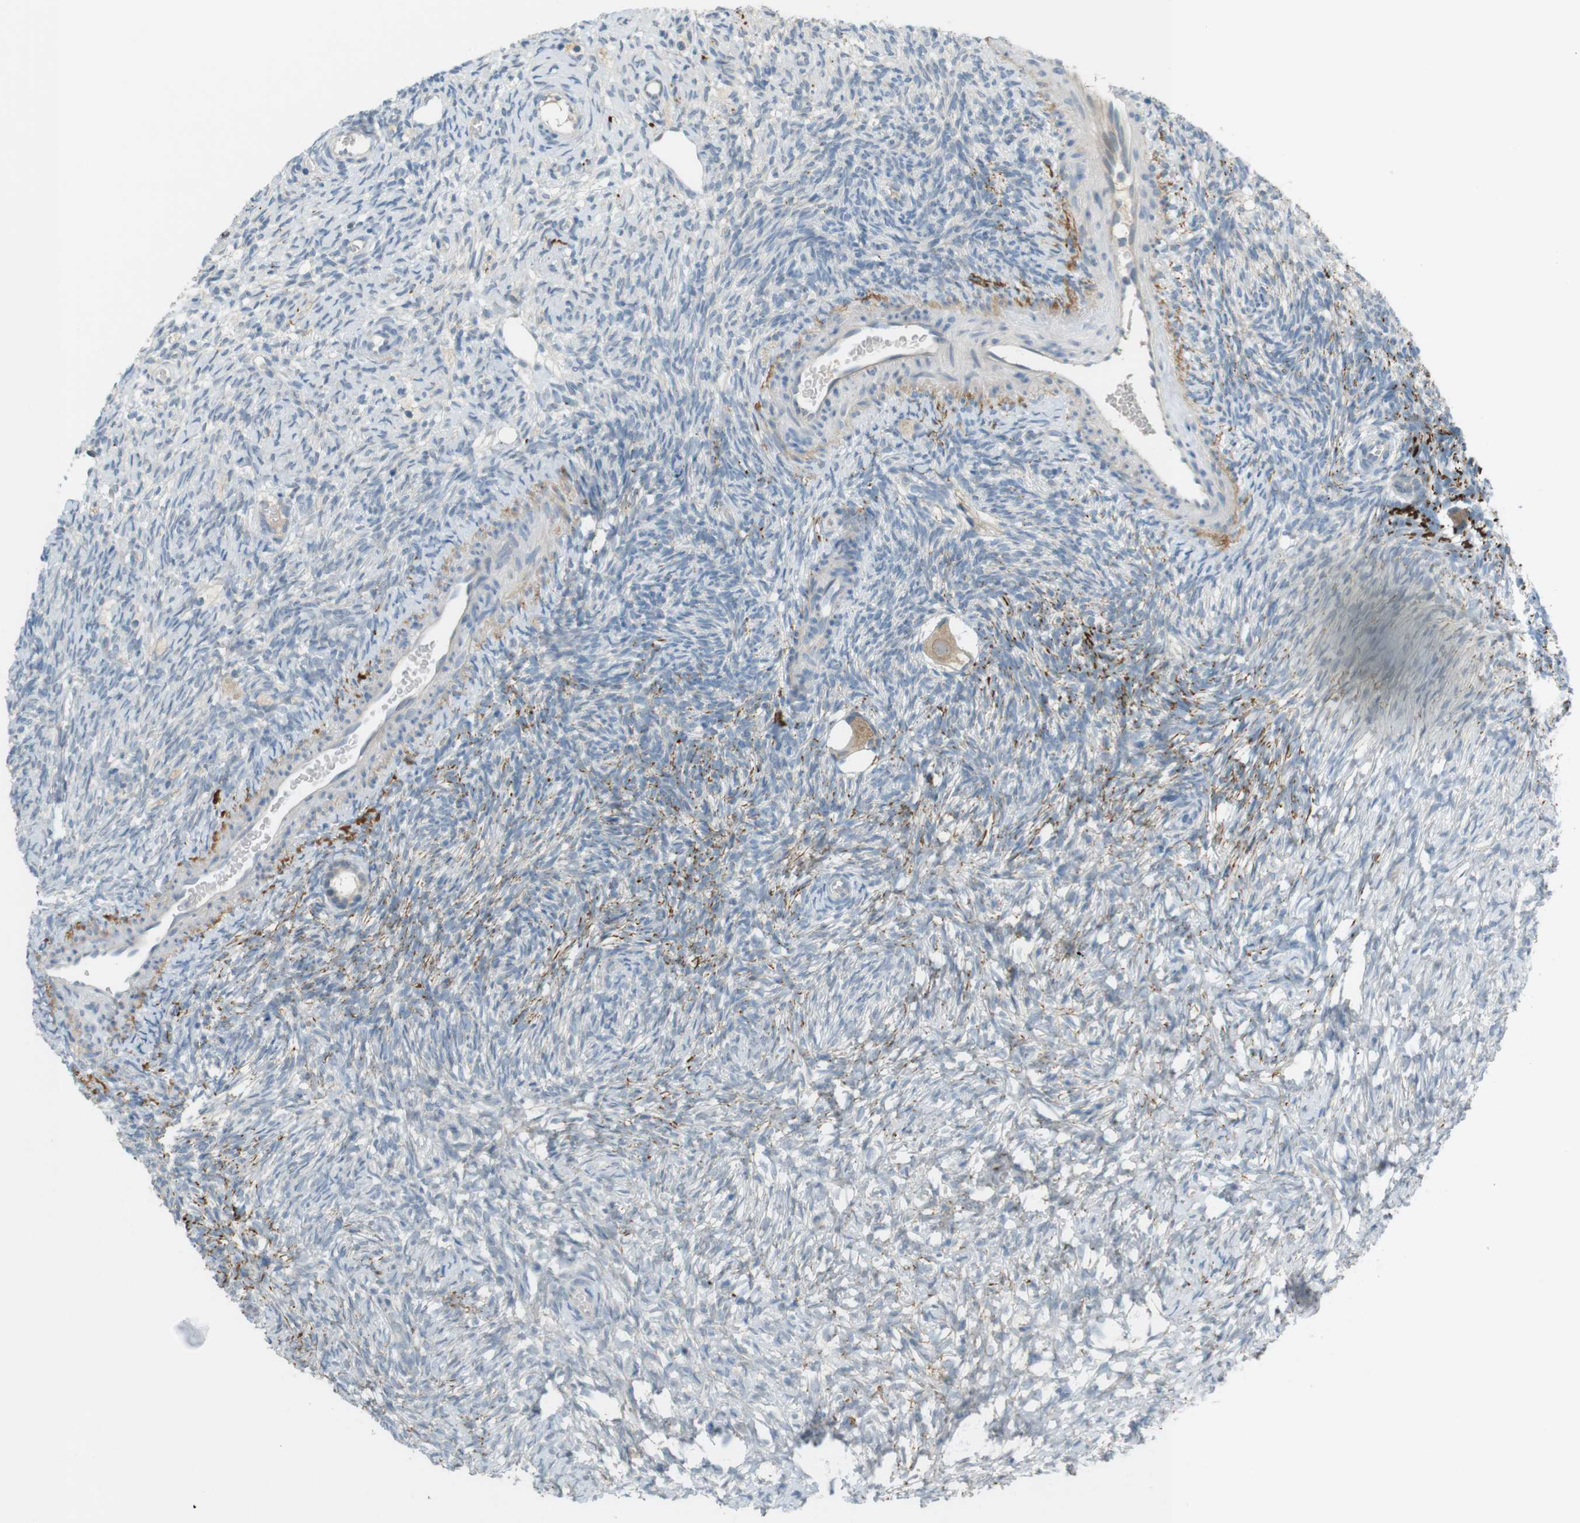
{"staining": {"intensity": "moderate", "quantity": ">75%", "location": "cytoplasmic/membranous"}, "tissue": "ovary", "cell_type": "Follicle cells", "image_type": "normal", "snomed": [{"axis": "morphology", "description": "Normal tissue, NOS"}, {"axis": "topography", "description": "Ovary"}], "caption": "Protein expression by IHC shows moderate cytoplasmic/membranous expression in about >75% of follicle cells in benign ovary. The staining was performed using DAB (3,3'-diaminobenzidine) to visualize the protein expression in brown, while the nuclei were stained in blue with hematoxylin (Magnification: 20x).", "gene": "UGT8", "patient": {"sex": "female", "age": 35}}